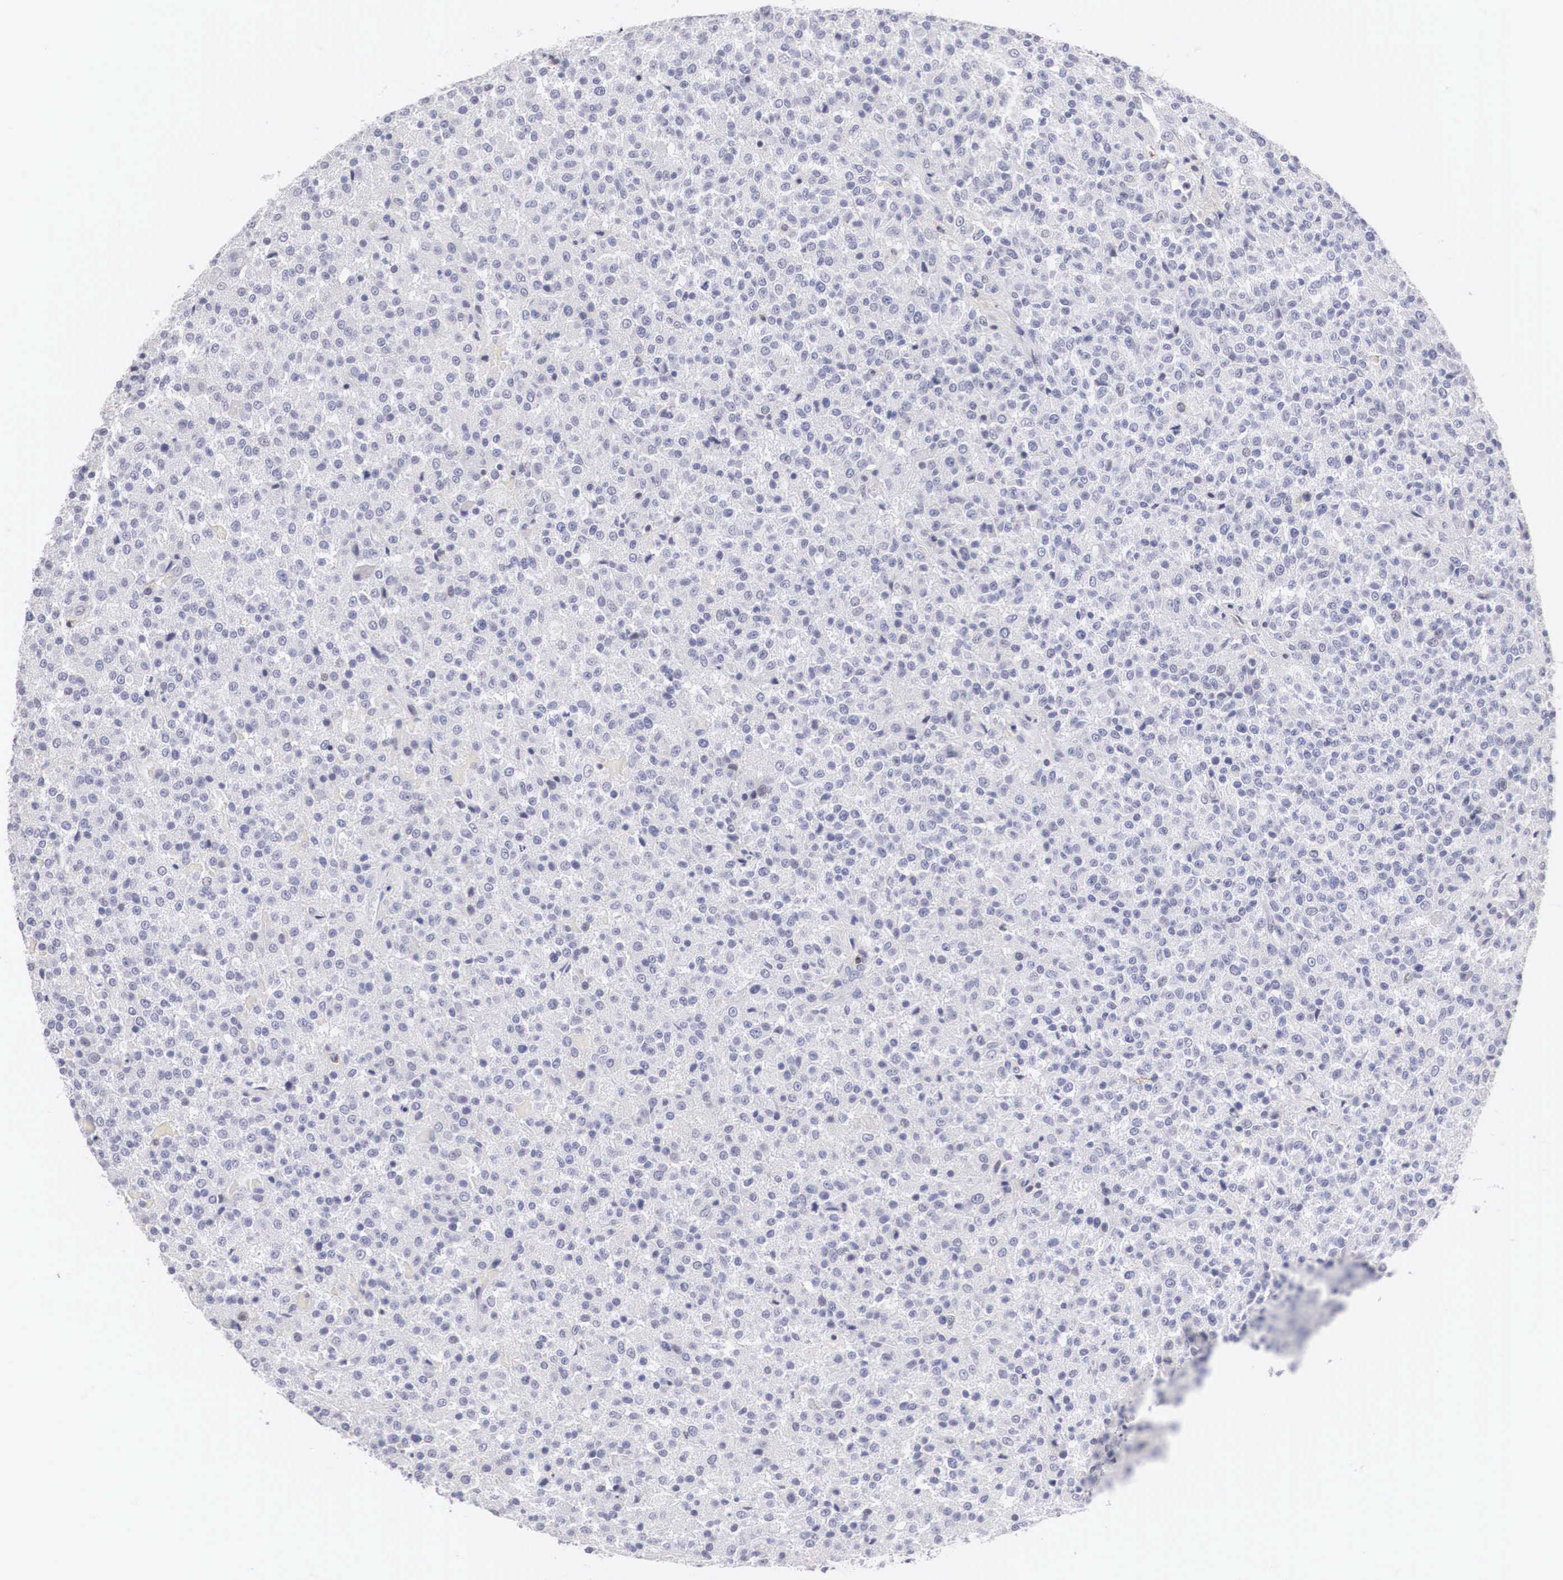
{"staining": {"intensity": "negative", "quantity": "none", "location": "none"}, "tissue": "testis cancer", "cell_type": "Tumor cells", "image_type": "cancer", "snomed": [{"axis": "morphology", "description": "Seminoma, NOS"}, {"axis": "topography", "description": "Testis"}], "caption": "A photomicrograph of testis cancer stained for a protein reveals no brown staining in tumor cells. The staining is performed using DAB (3,3'-diaminobenzidine) brown chromogen with nuclei counter-stained in using hematoxylin.", "gene": "FAM47A", "patient": {"sex": "male", "age": 59}}